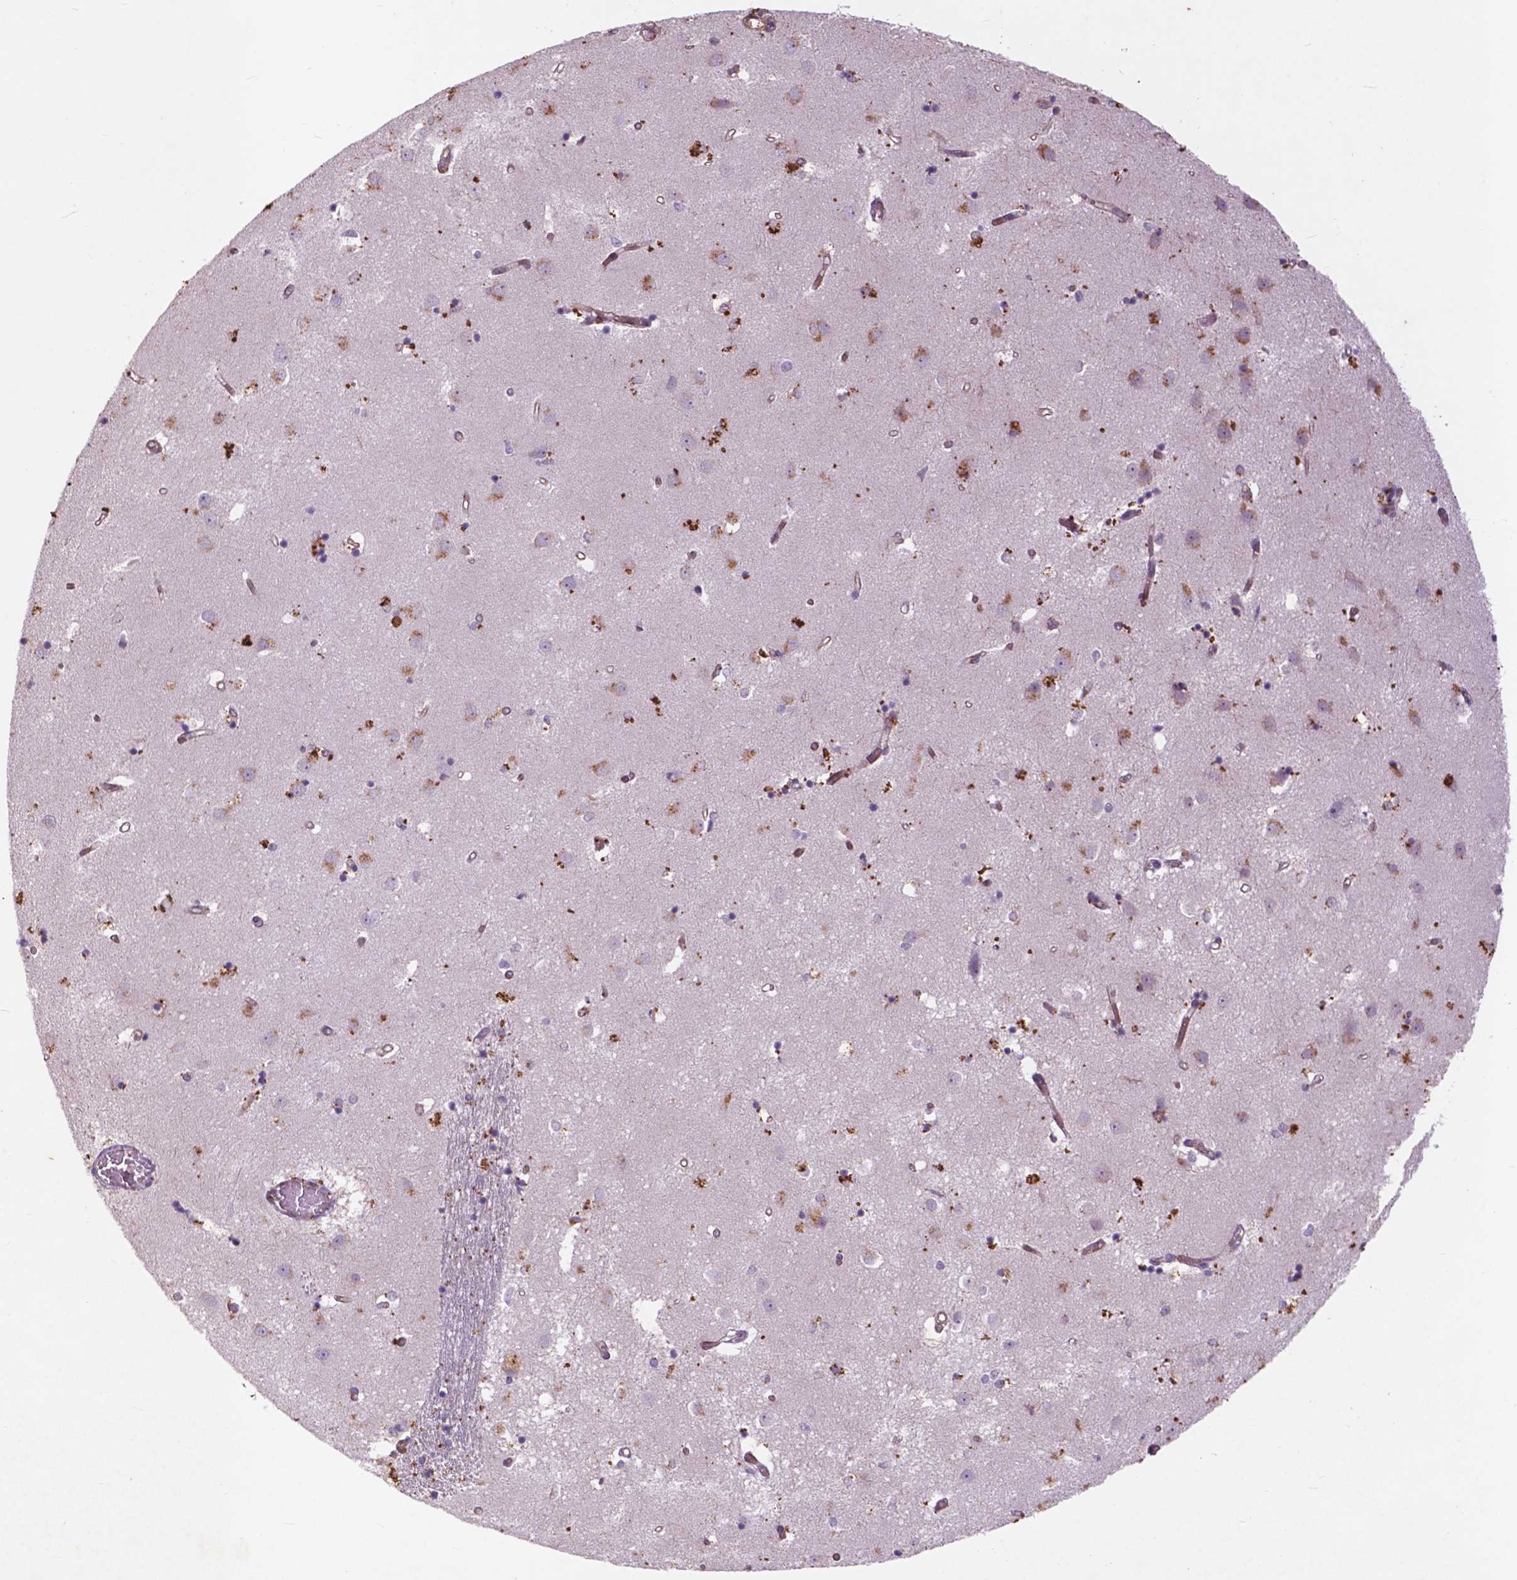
{"staining": {"intensity": "negative", "quantity": "none", "location": "none"}, "tissue": "caudate", "cell_type": "Glial cells", "image_type": "normal", "snomed": [{"axis": "morphology", "description": "Normal tissue, NOS"}, {"axis": "topography", "description": "Lateral ventricle wall"}], "caption": "A high-resolution image shows IHC staining of normal caudate, which exhibits no significant expression in glial cells.", "gene": "RFPL4B", "patient": {"sex": "male", "age": 54}}